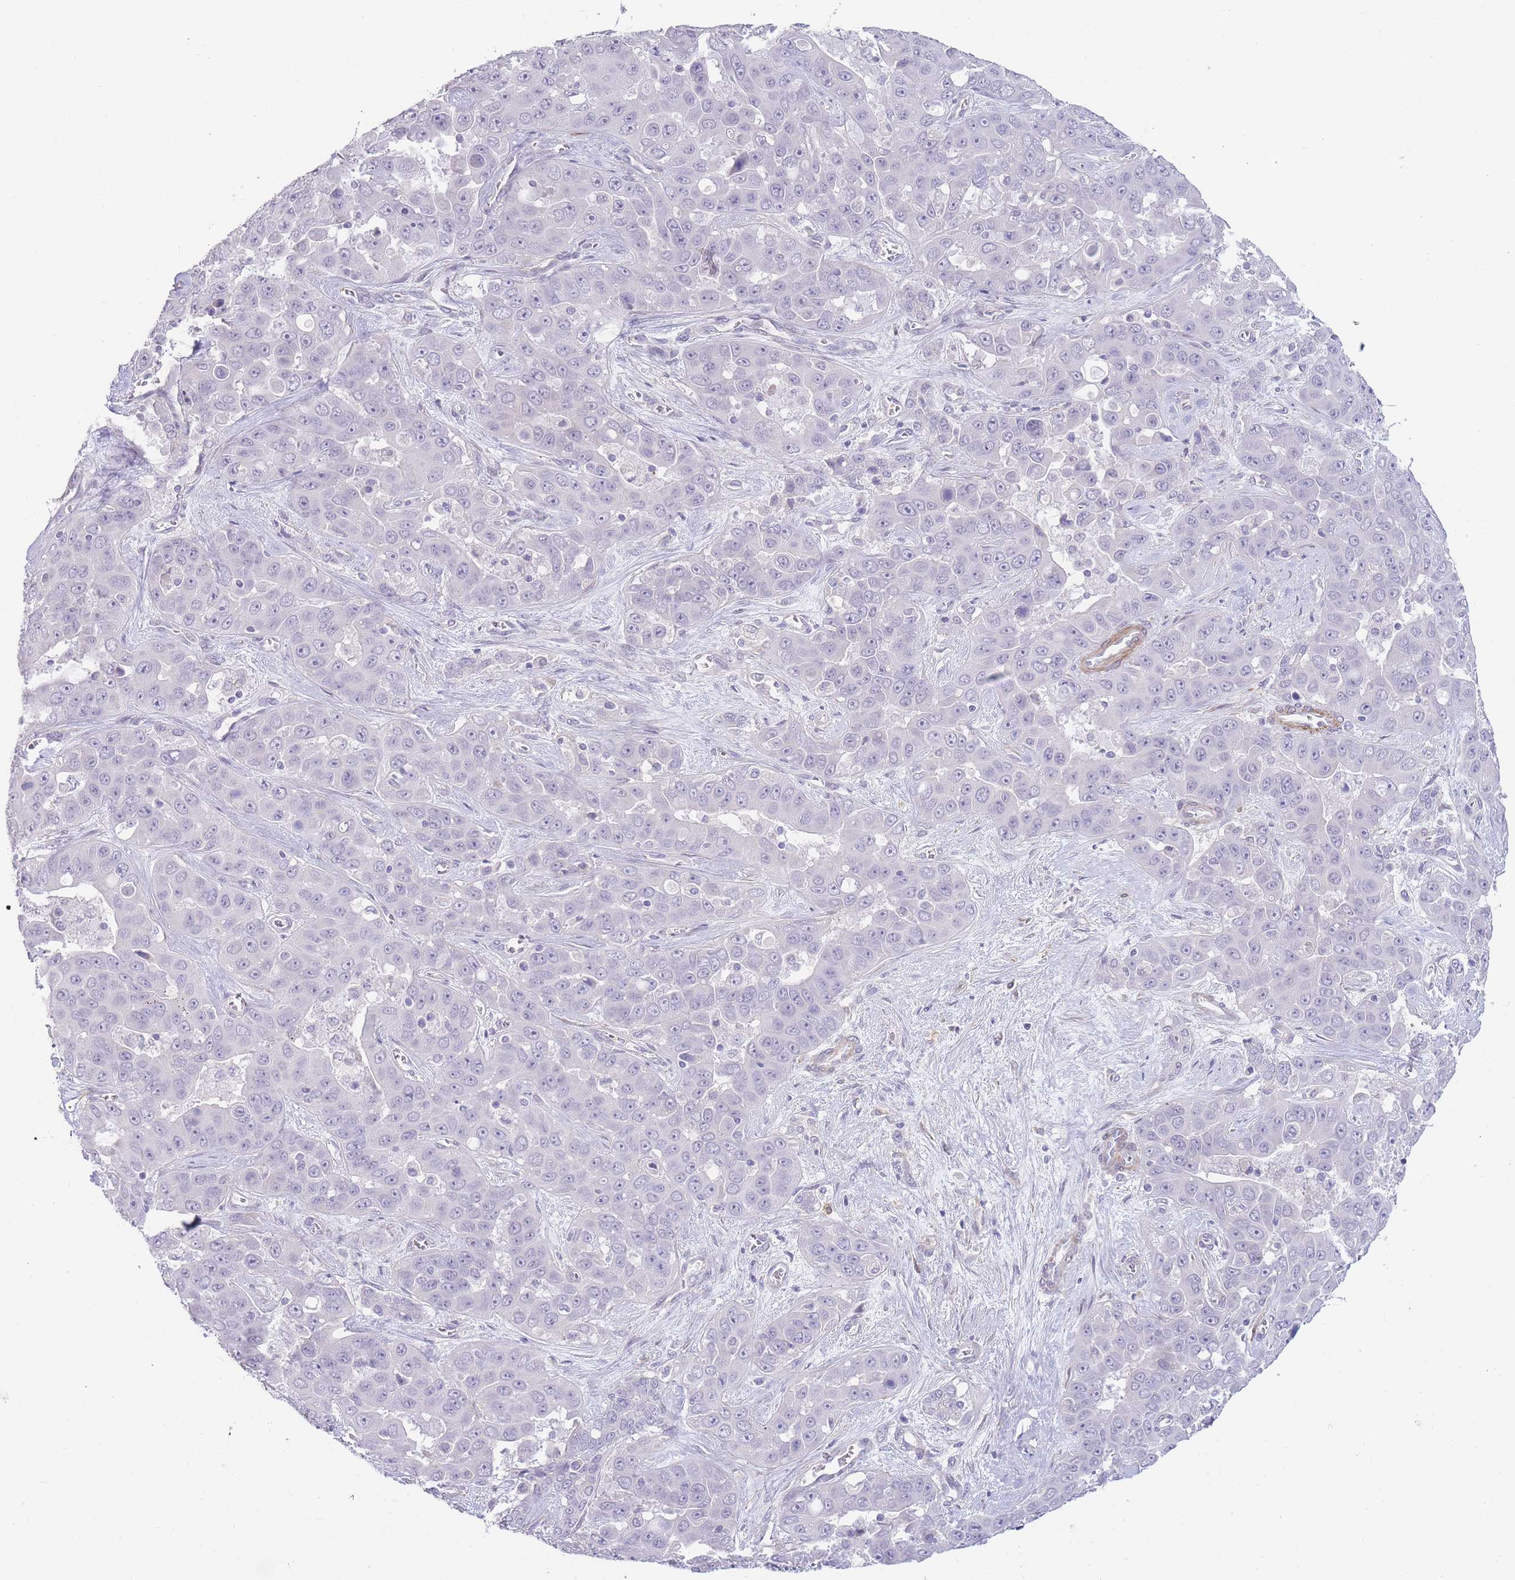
{"staining": {"intensity": "negative", "quantity": "none", "location": "none"}, "tissue": "liver cancer", "cell_type": "Tumor cells", "image_type": "cancer", "snomed": [{"axis": "morphology", "description": "Cholangiocarcinoma"}, {"axis": "topography", "description": "Liver"}], "caption": "Liver cancer (cholangiocarcinoma) was stained to show a protein in brown. There is no significant positivity in tumor cells.", "gene": "ASAP3", "patient": {"sex": "female", "age": 52}}